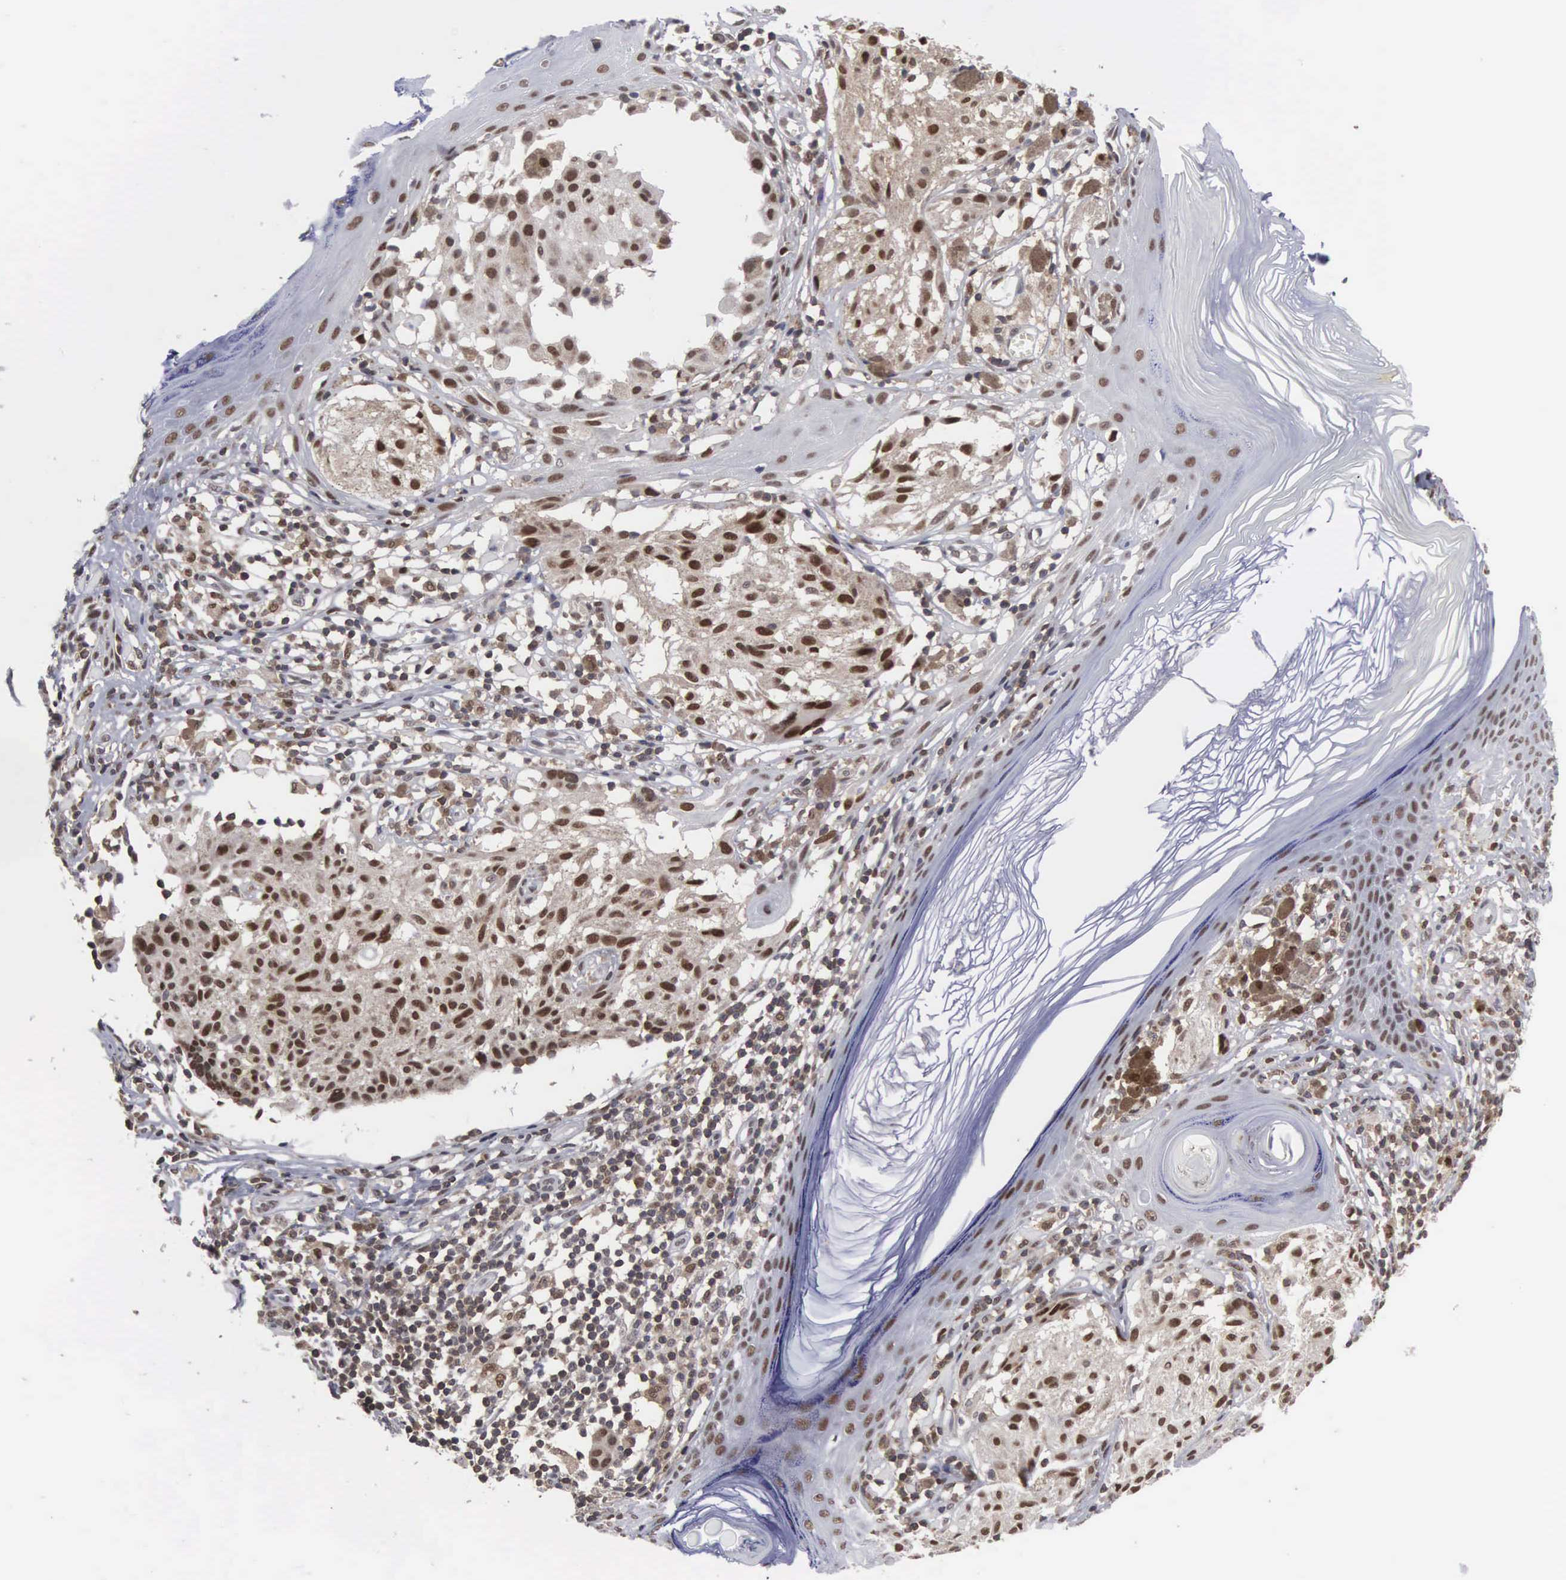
{"staining": {"intensity": "moderate", "quantity": "25%-75%", "location": "nuclear"}, "tissue": "melanoma", "cell_type": "Tumor cells", "image_type": "cancer", "snomed": [{"axis": "morphology", "description": "Malignant melanoma, NOS"}, {"axis": "topography", "description": "Skin"}], "caption": "Tumor cells show moderate nuclear positivity in about 25%-75% of cells in melanoma. Using DAB (3,3'-diaminobenzidine) (brown) and hematoxylin (blue) stains, captured at high magnification using brightfield microscopy.", "gene": "TRMT5", "patient": {"sex": "male", "age": 36}}